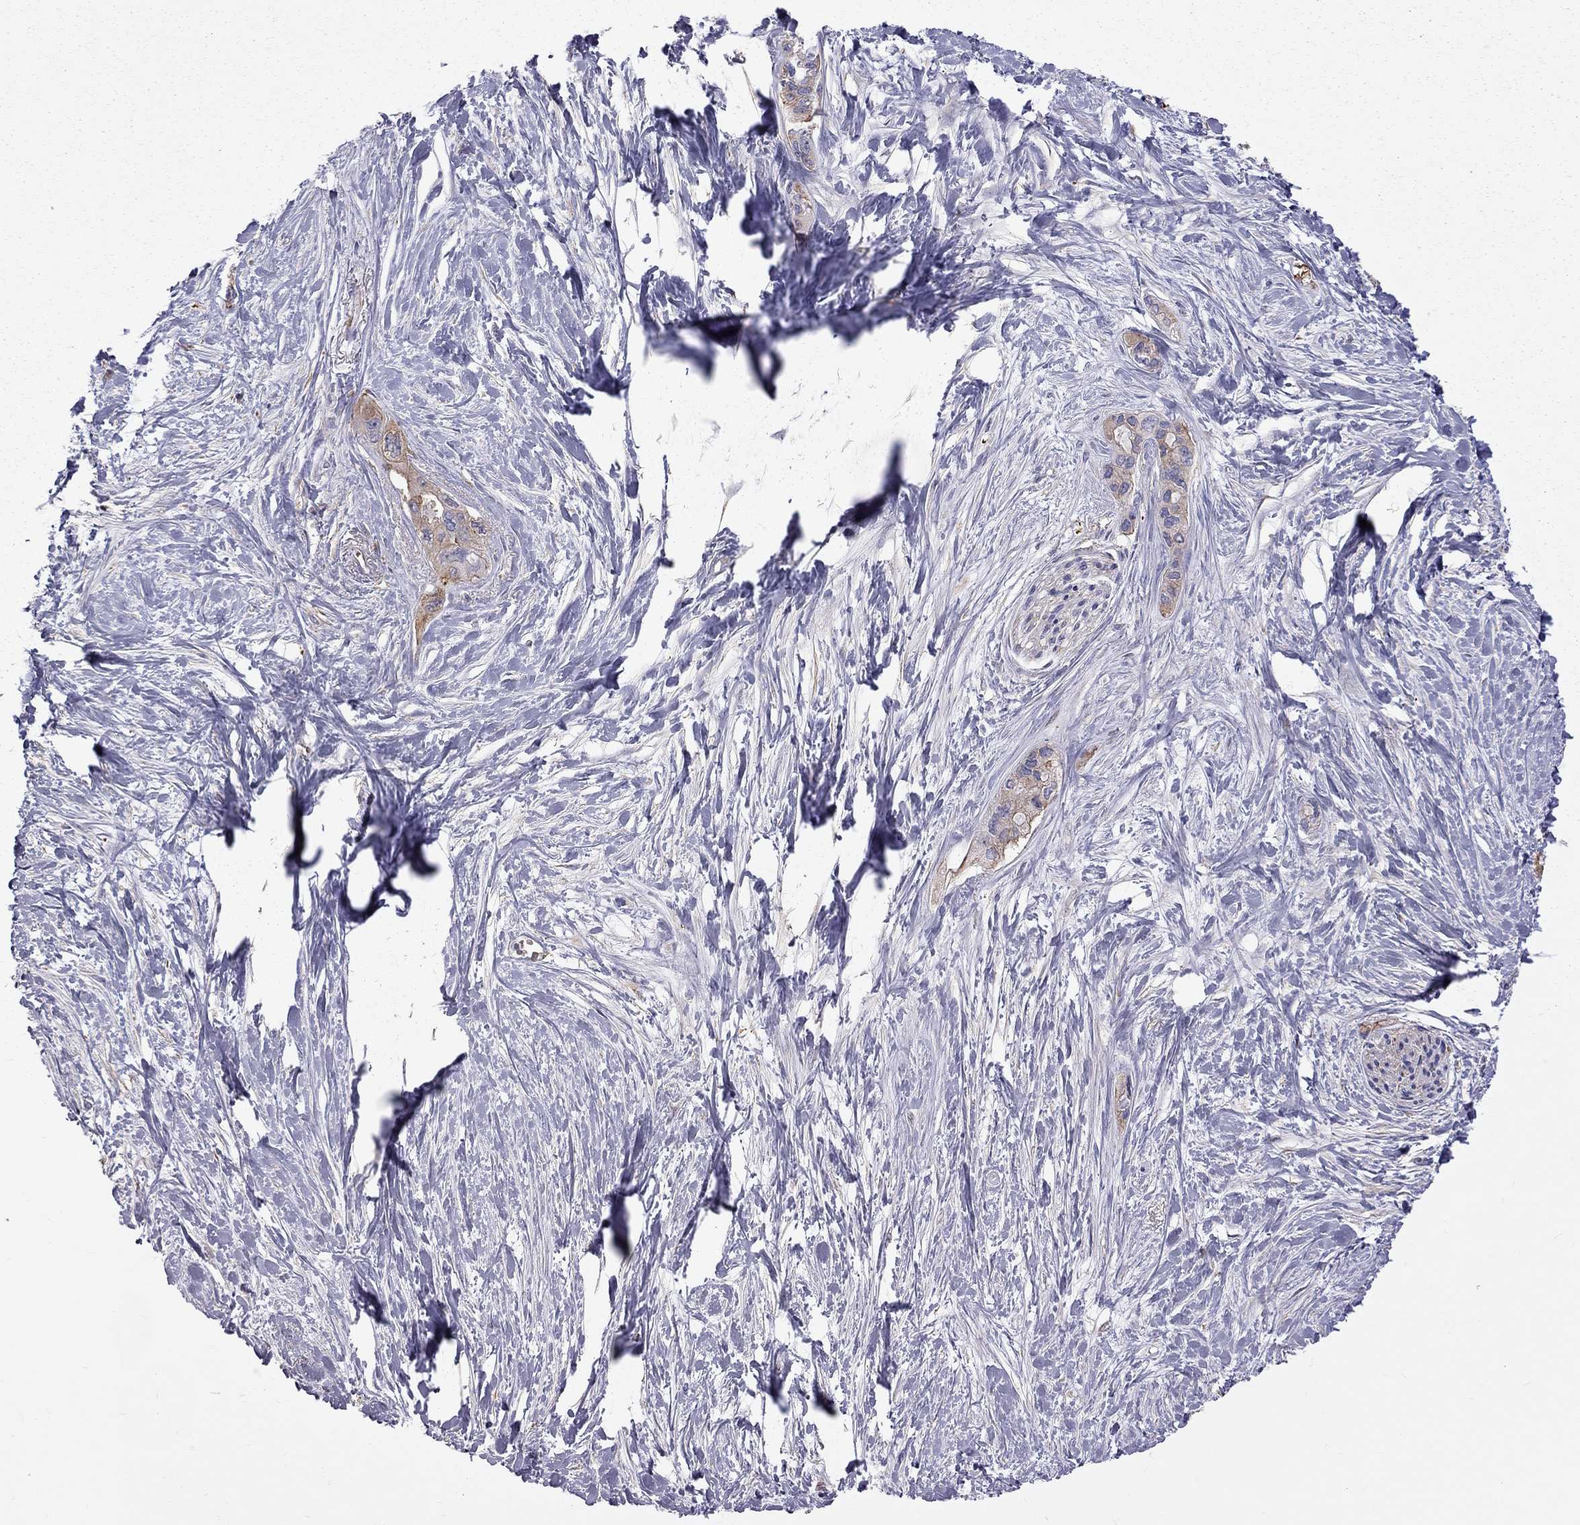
{"staining": {"intensity": "moderate", "quantity": "25%-75%", "location": "cytoplasmic/membranous"}, "tissue": "pancreatic cancer", "cell_type": "Tumor cells", "image_type": "cancer", "snomed": [{"axis": "morphology", "description": "Adenocarcinoma, NOS"}, {"axis": "topography", "description": "Pancreas"}], "caption": "Immunohistochemistry (IHC) staining of adenocarcinoma (pancreatic), which demonstrates medium levels of moderate cytoplasmic/membranous staining in approximately 25%-75% of tumor cells indicating moderate cytoplasmic/membranous protein positivity. The staining was performed using DAB (brown) for protein detection and nuclei were counterstained in hematoxylin (blue).", "gene": "EIF4E3", "patient": {"sex": "female", "age": 50}}